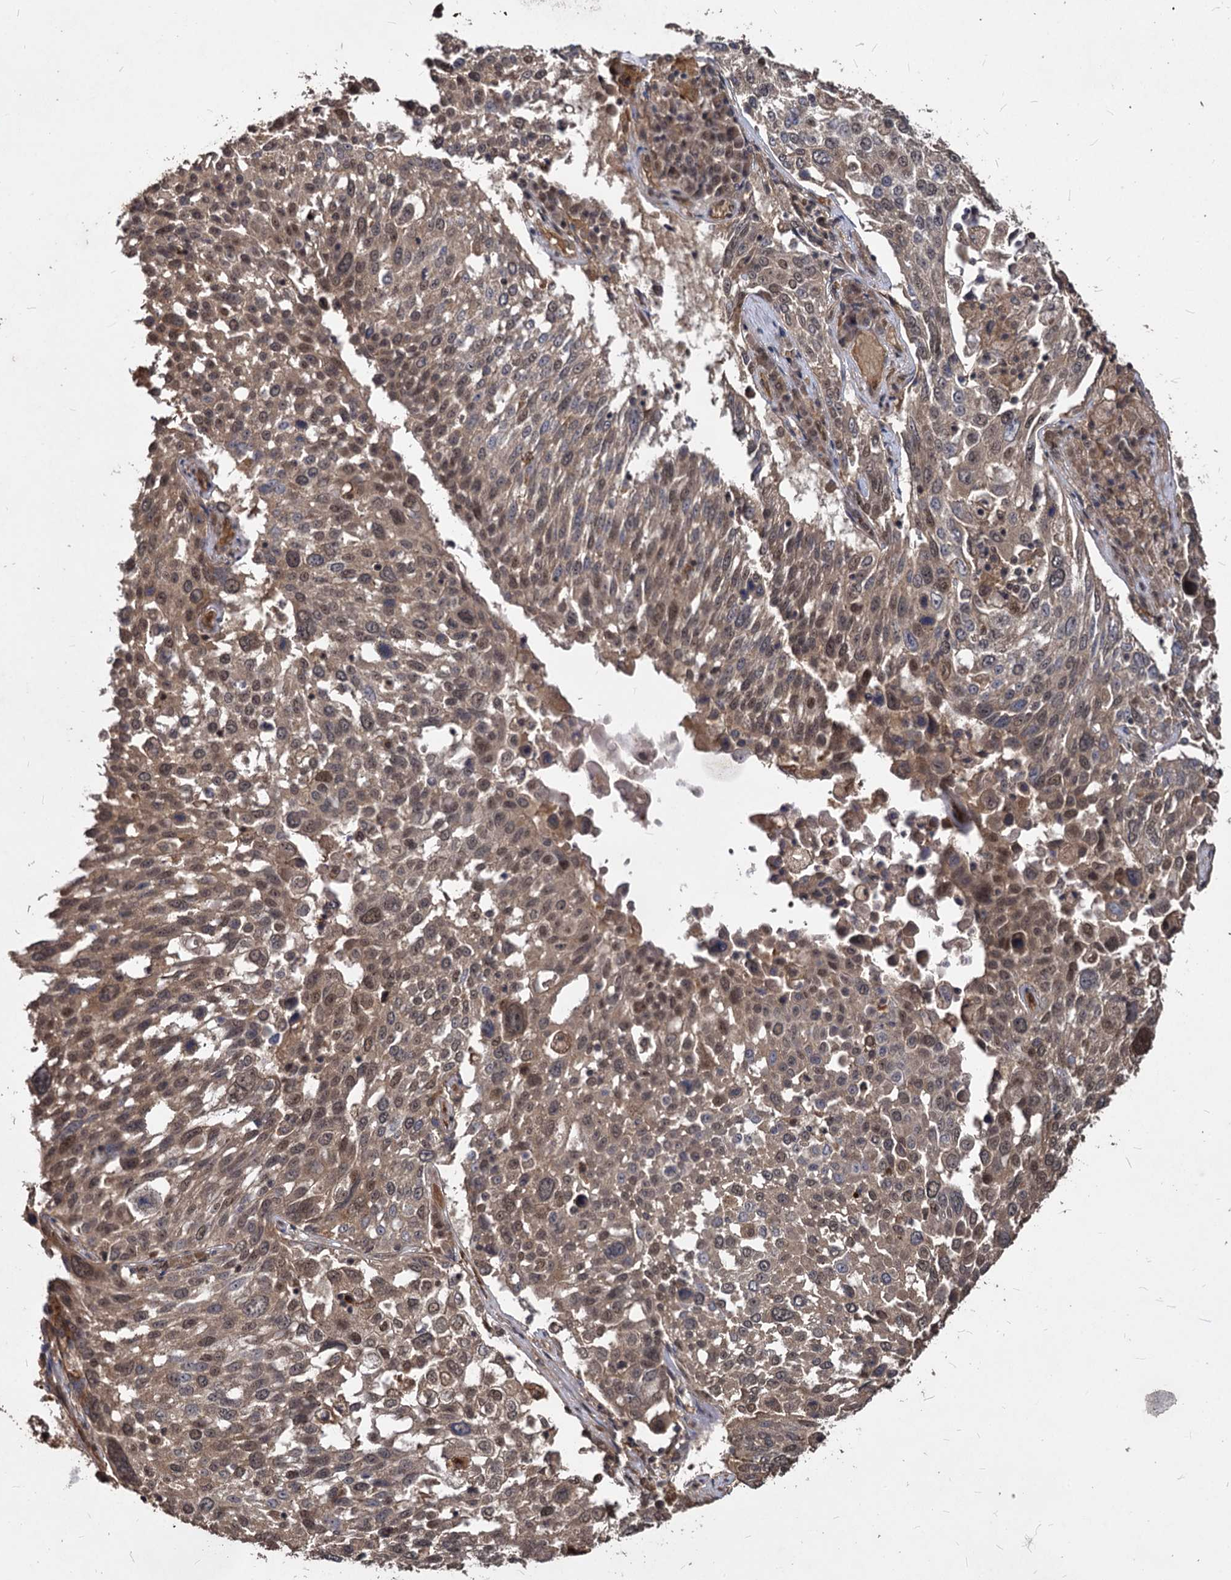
{"staining": {"intensity": "moderate", "quantity": "25%-75%", "location": "cytoplasmic/membranous,nuclear"}, "tissue": "lung cancer", "cell_type": "Tumor cells", "image_type": "cancer", "snomed": [{"axis": "morphology", "description": "Squamous cell carcinoma, NOS"}, {"axis": "topography", "description": "Lung"}], "caption": "Immunohistochemical staining of human lung cancer (squamous cell carcinoma) exhibits medium levels of moderate cytoplasmic/membranous and nuclear protein expression in about 25%-75% of tumor cells.", "gene": "VPS51", "patient": {"sex": "male", "age": 65}}